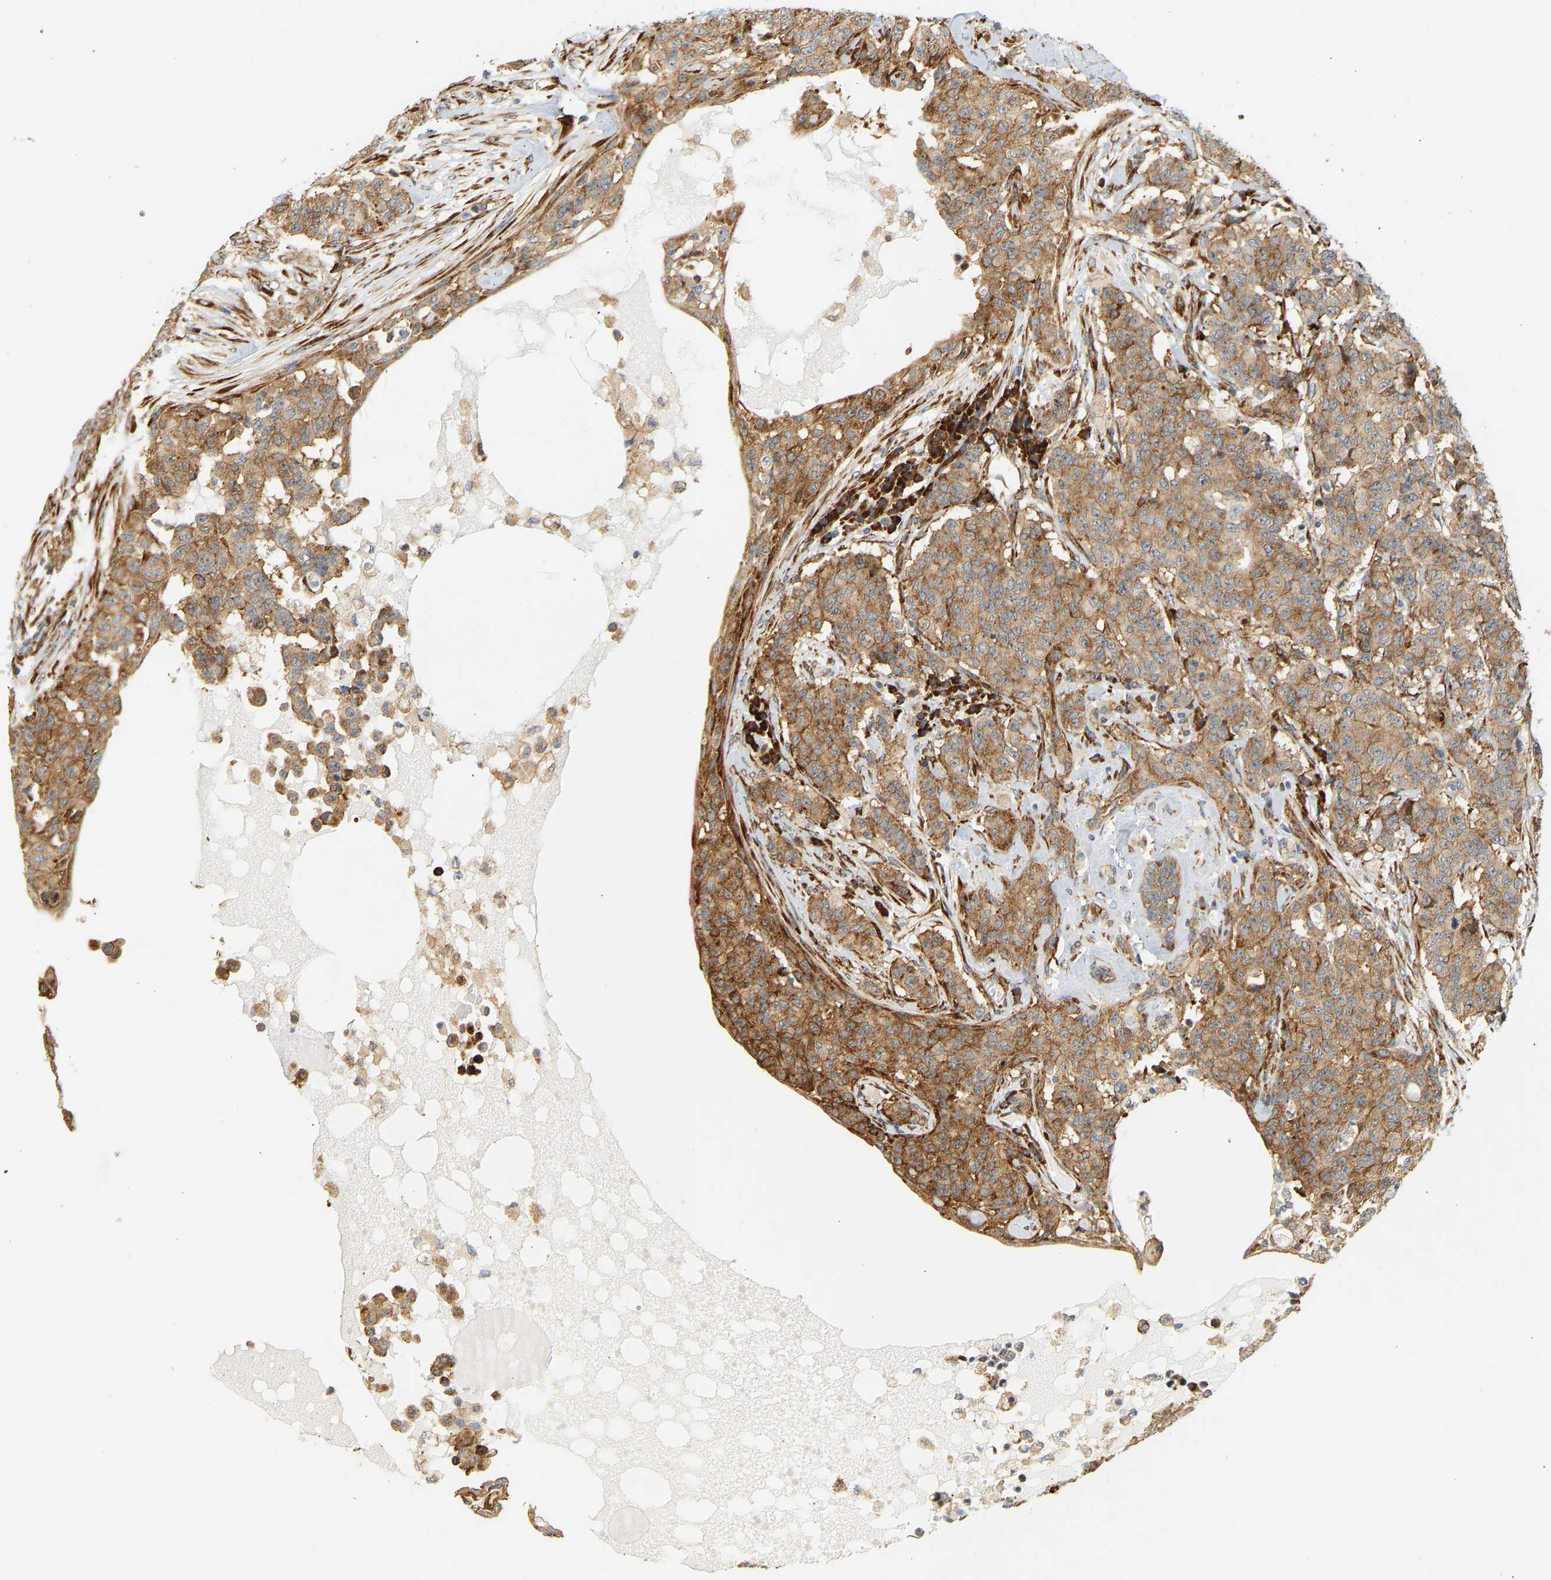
{"staining": {"intensity": "moderate", "quantity": ">75%", "location": "cytoplasmic/membranous"}, "tissue": "breast cancer", "cell_type": "Tumor cells", "image_type": "cancer", "snomed": [{"axis": "morphology", "description": "Normal tissue, NOS"}, {"axis": "morphology", "description": "Duct carcinoma"}, {"axis": "topography", "description": "Breast"}], "caption": "An image of human invasive ductal carcinoma (breast) stained for a protein exhibits moderate cytoplasmic/membranous brown staining in tumor cells.", "gene": "RPS14", "patient": {"sex": "female", "age": 40}}